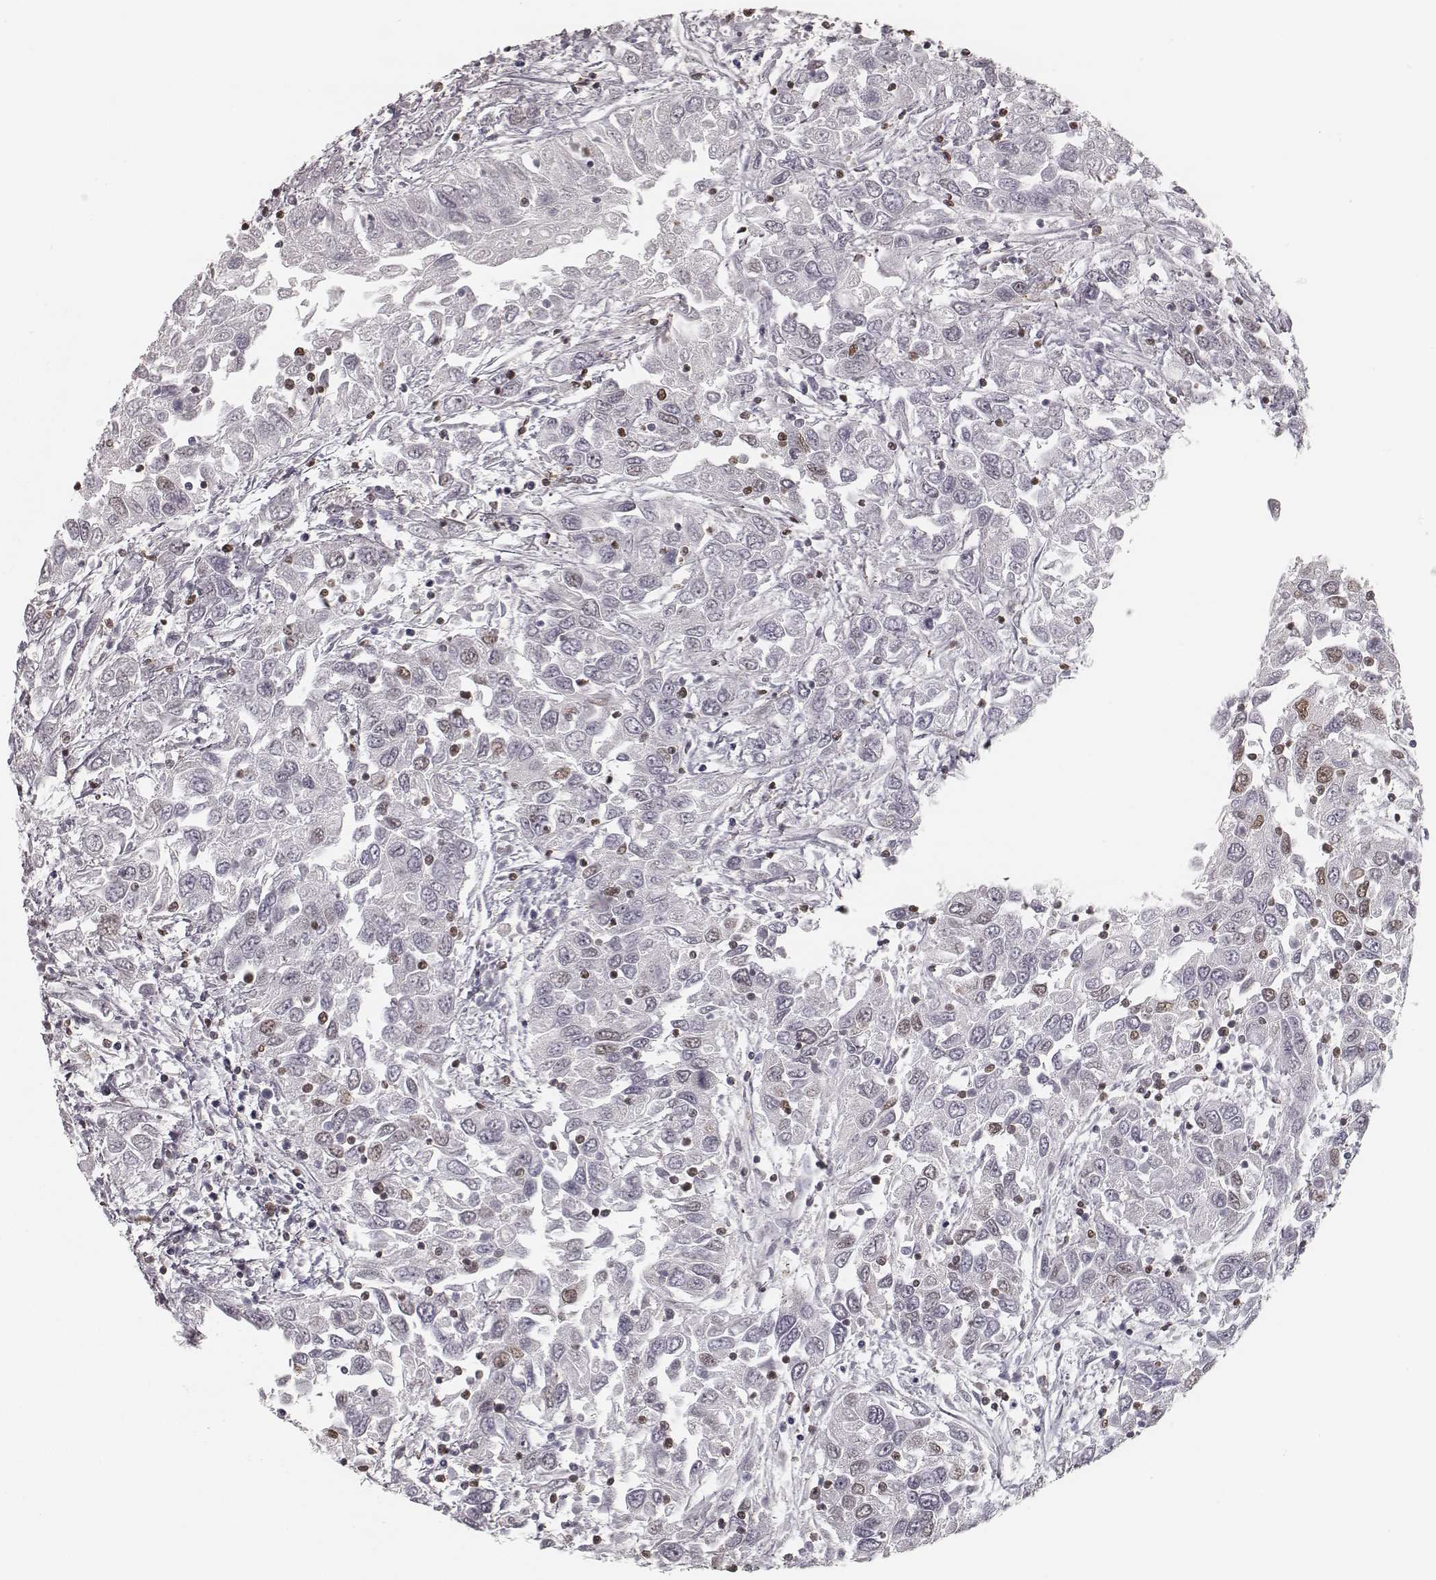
{"staining": {"intensity": "moderate", "quantity": "<25%", "location": "nuclear"}, "tissue": "urothelial cancer", "cell_type": "Tumor cells", "image_type": "cancer", "snomed": [{"axis": "morphology", "description": "Urothelial carcinoma, High grade"}, {"axis": "topography", "description": "Urinary bladder"}], "caption": "Human high-grade urothelial carcinoma stained with a brown dye shows moderate nuclear positive staining in approximately <25% of tumor cells.", "gene": "HMGA2", "patient": {"sex": "male", "age": 76}}